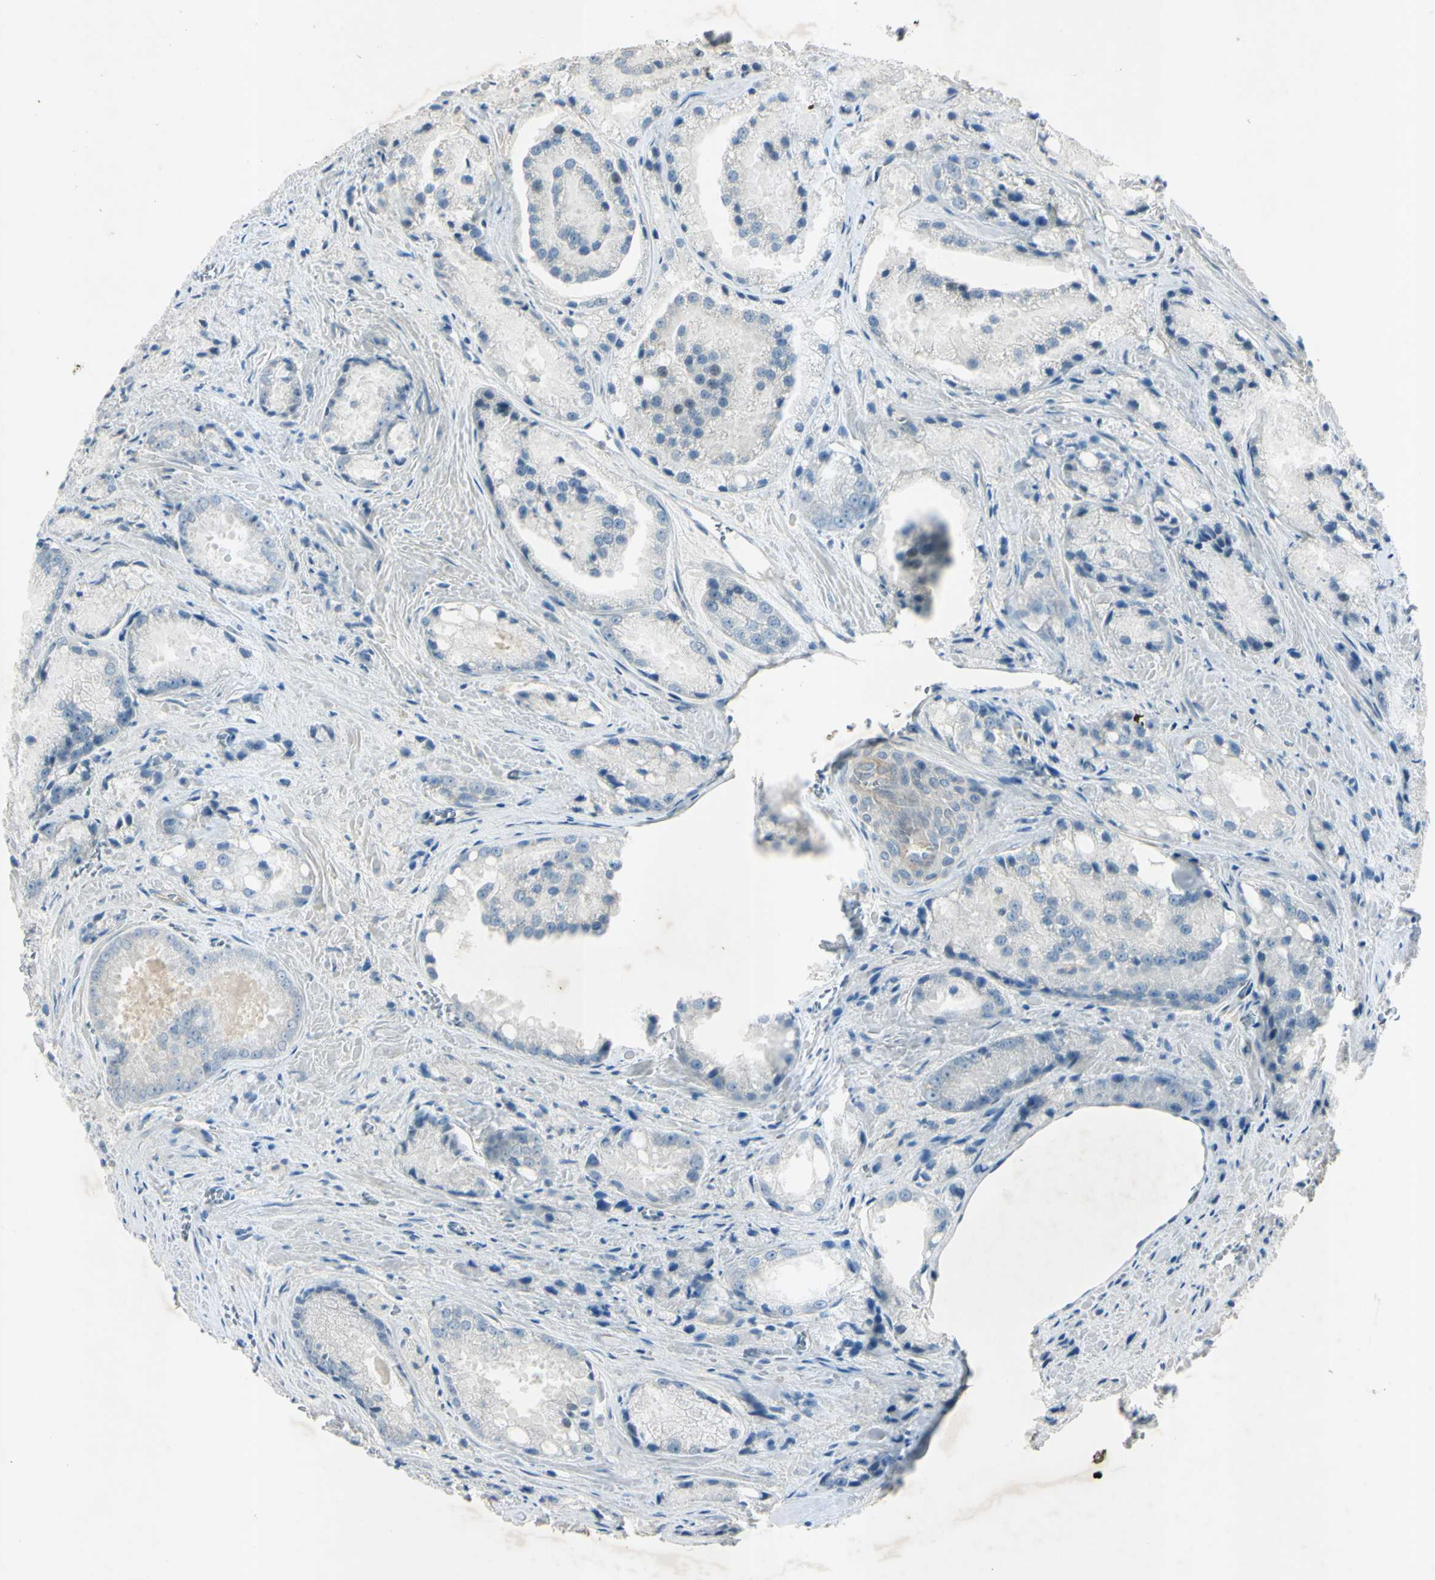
{"staining": {"intensity": "negative", "quantity": "none", "location": "none"}, "tissue": "prostate cancer", "cell_type": "Tumor cells", "image_type": "cancer", "snomed": [{"axis": "morphology", "description": "Adenocarcinoma, Low grade"}, {"axis": "topography", "description": "Prostate"}], "caption": "Prostate cancer (adenocarcinoma (low-grade)) was stained to show a protein in brown. There is no significant positivity in tumor cells. The staining is performed using DAB (3,3'-diaminobenzidine) brown chromogen with nuclei counter-stained in using hematoxylin.", "gene": "AATK", "patient": {"sex": "male", "age": 64}}